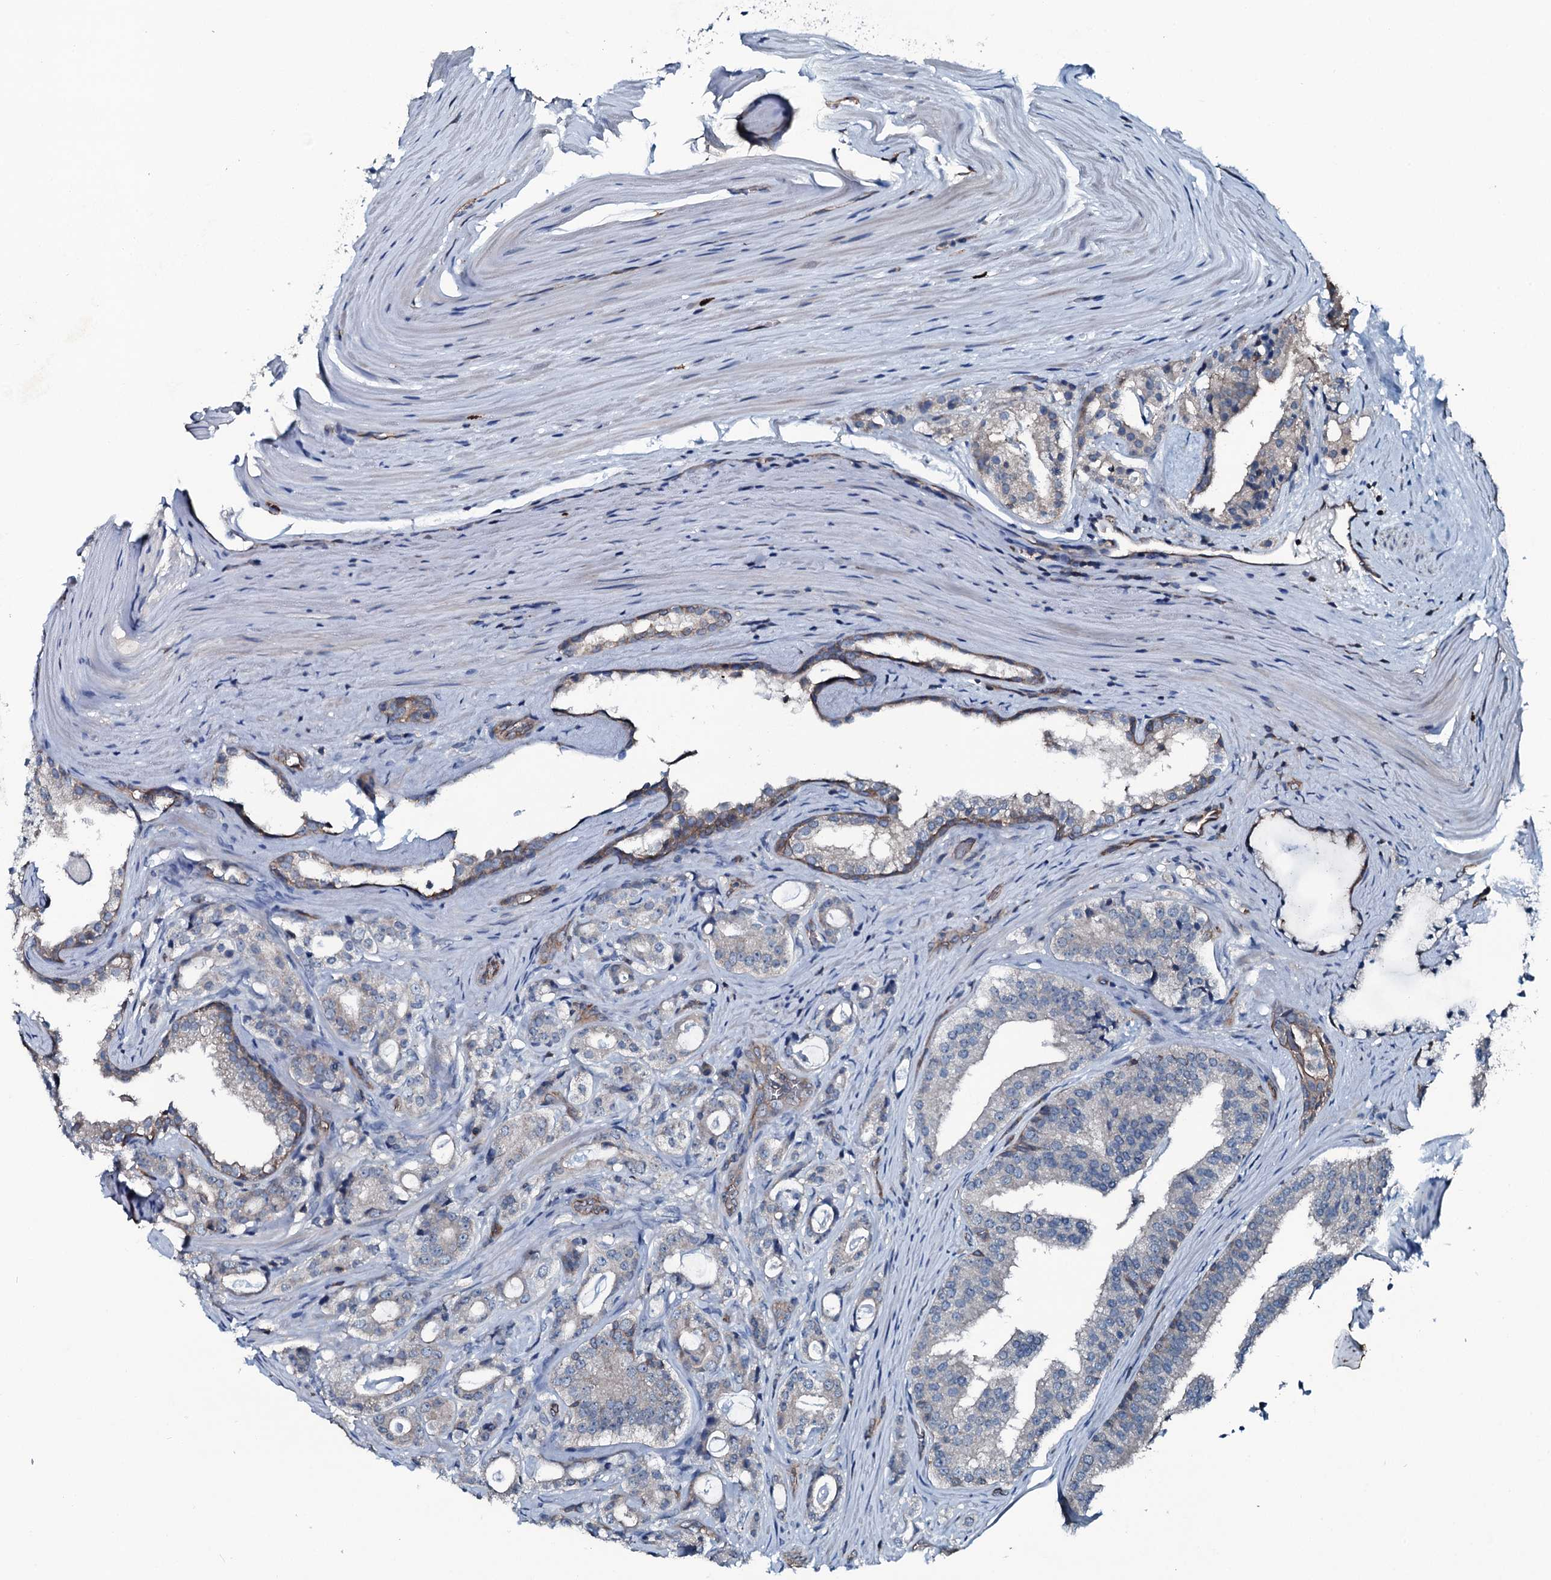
{"staining": {"intensity": "weak", "quantity": "<25%", "location": "cytoplasmic/membranous"}, "tissue": "prostate cancer", "cell_type": "Tumor cells", "image_type": "cancer", "snomed": [{"axis": "morphology", "description": "Adenocarcinoma, High grade"}, {"axis": "topography", "description": "Prostate"}], "caption": "Human prostate cancer (adenocarcinoma (high-grade)) stained for a protein using immunohistochemistry shows no expression in tumor cells.", "gene": "SLC25A38", "patient": {"sex": "male", "age": 63}}